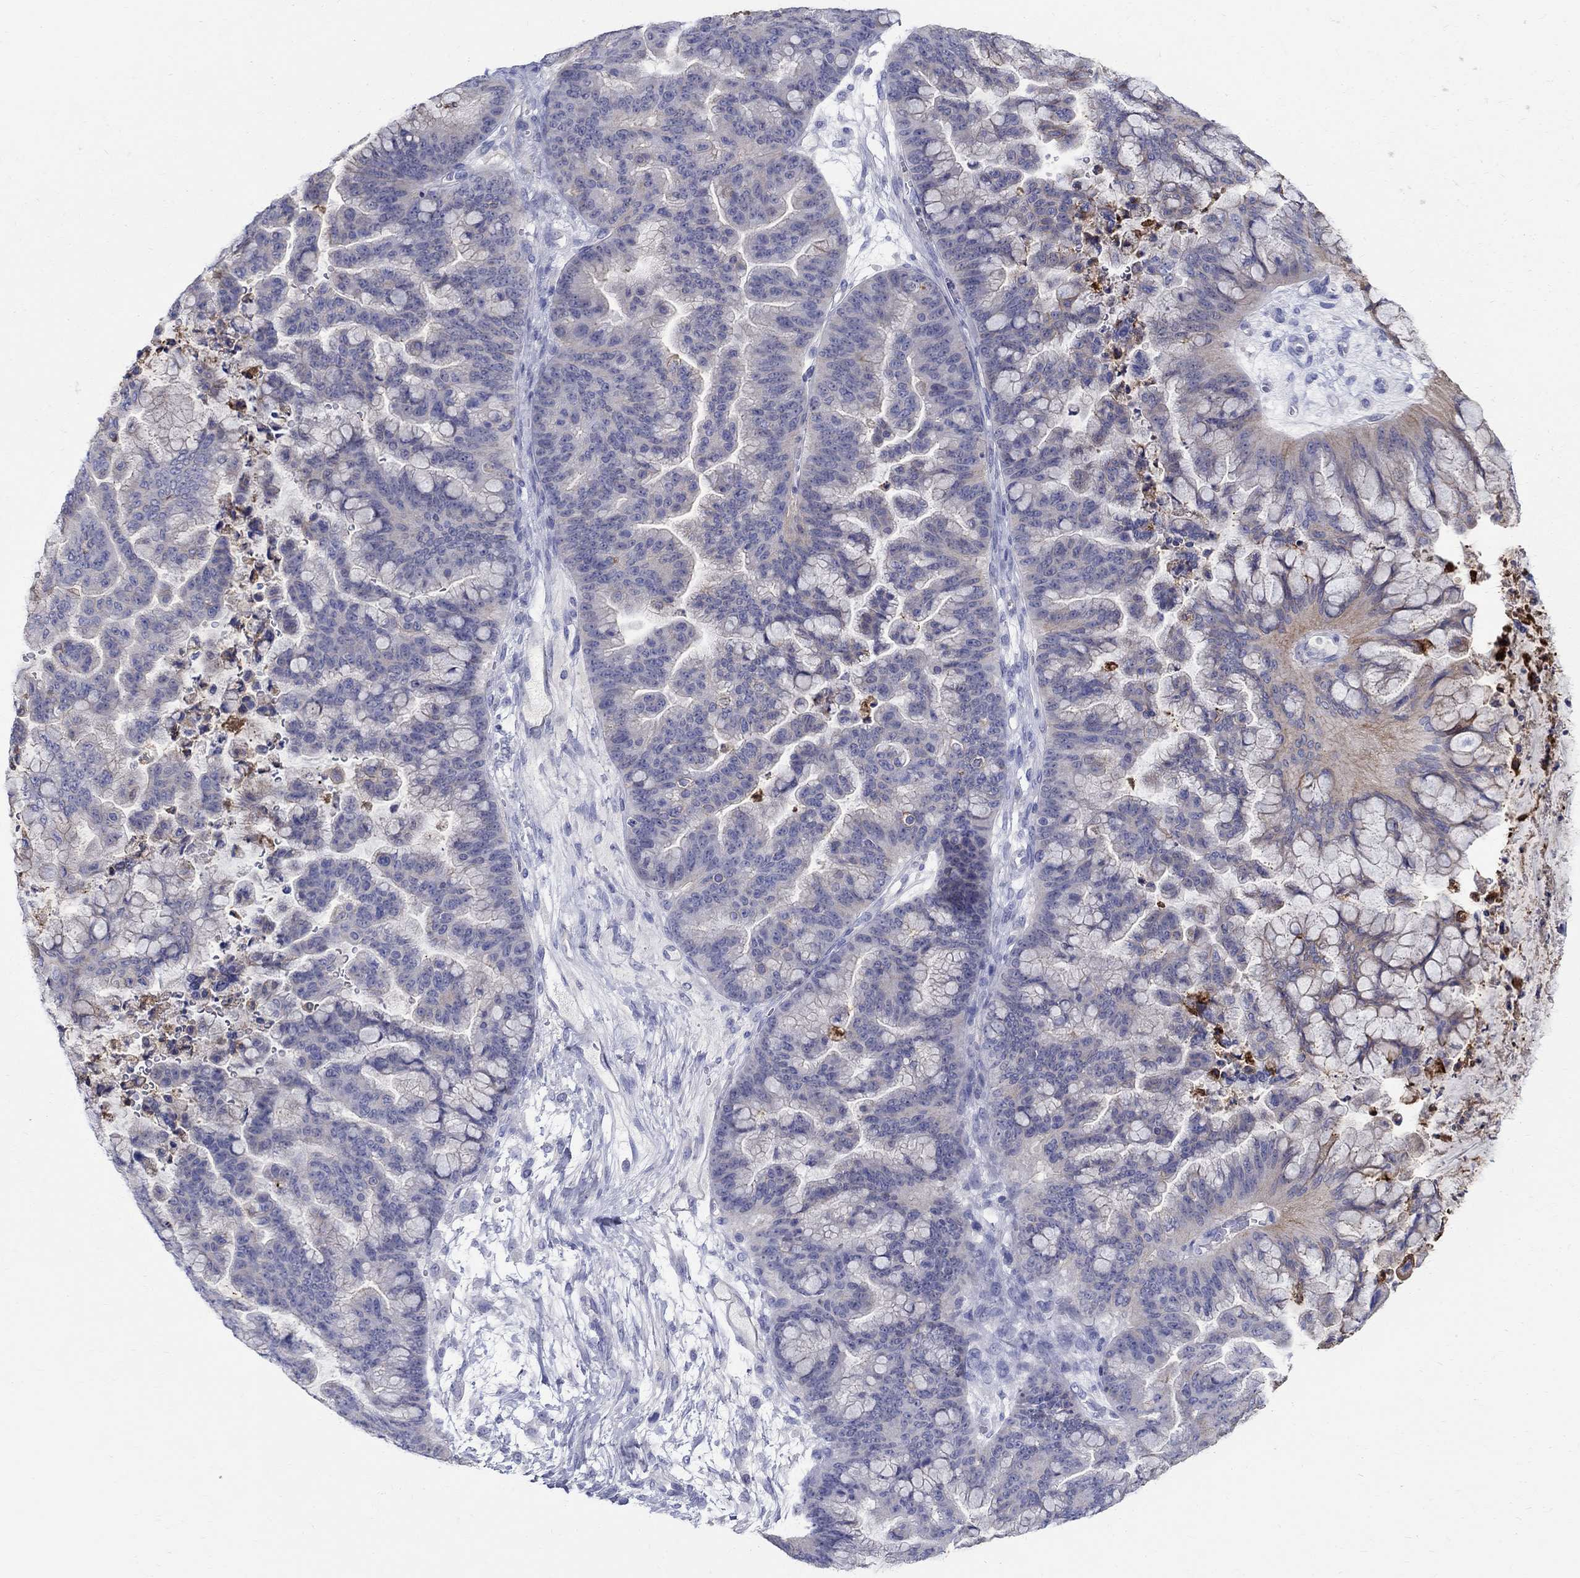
{"staining": {"intensity": "weak", "quantity": "<25%", "location": "cytoplasmic/membranous"}, "tissue": "ovarian cancer", "cell_type": "Tumor cells", "image_type": "cancer", "snomed": [{"axis": "morphology", "description": "Cystadenocarcinoma, mucinous, NOS"}, {"axis": "topography", "description": "Ovary"}], "caption": "IHC micrograph of neoplastic tissue: human ovarian cancer (mucinous cystadenocarcinoma) stained with DAB shows no significant protein staining in tumor cells. (Stains: DAB IHC with hematoxylin counter stain, Microscopy: brightfield microscopy at high magnification).", "gene": "SOX2", "patient": {"sex": "female", "age": 67}}